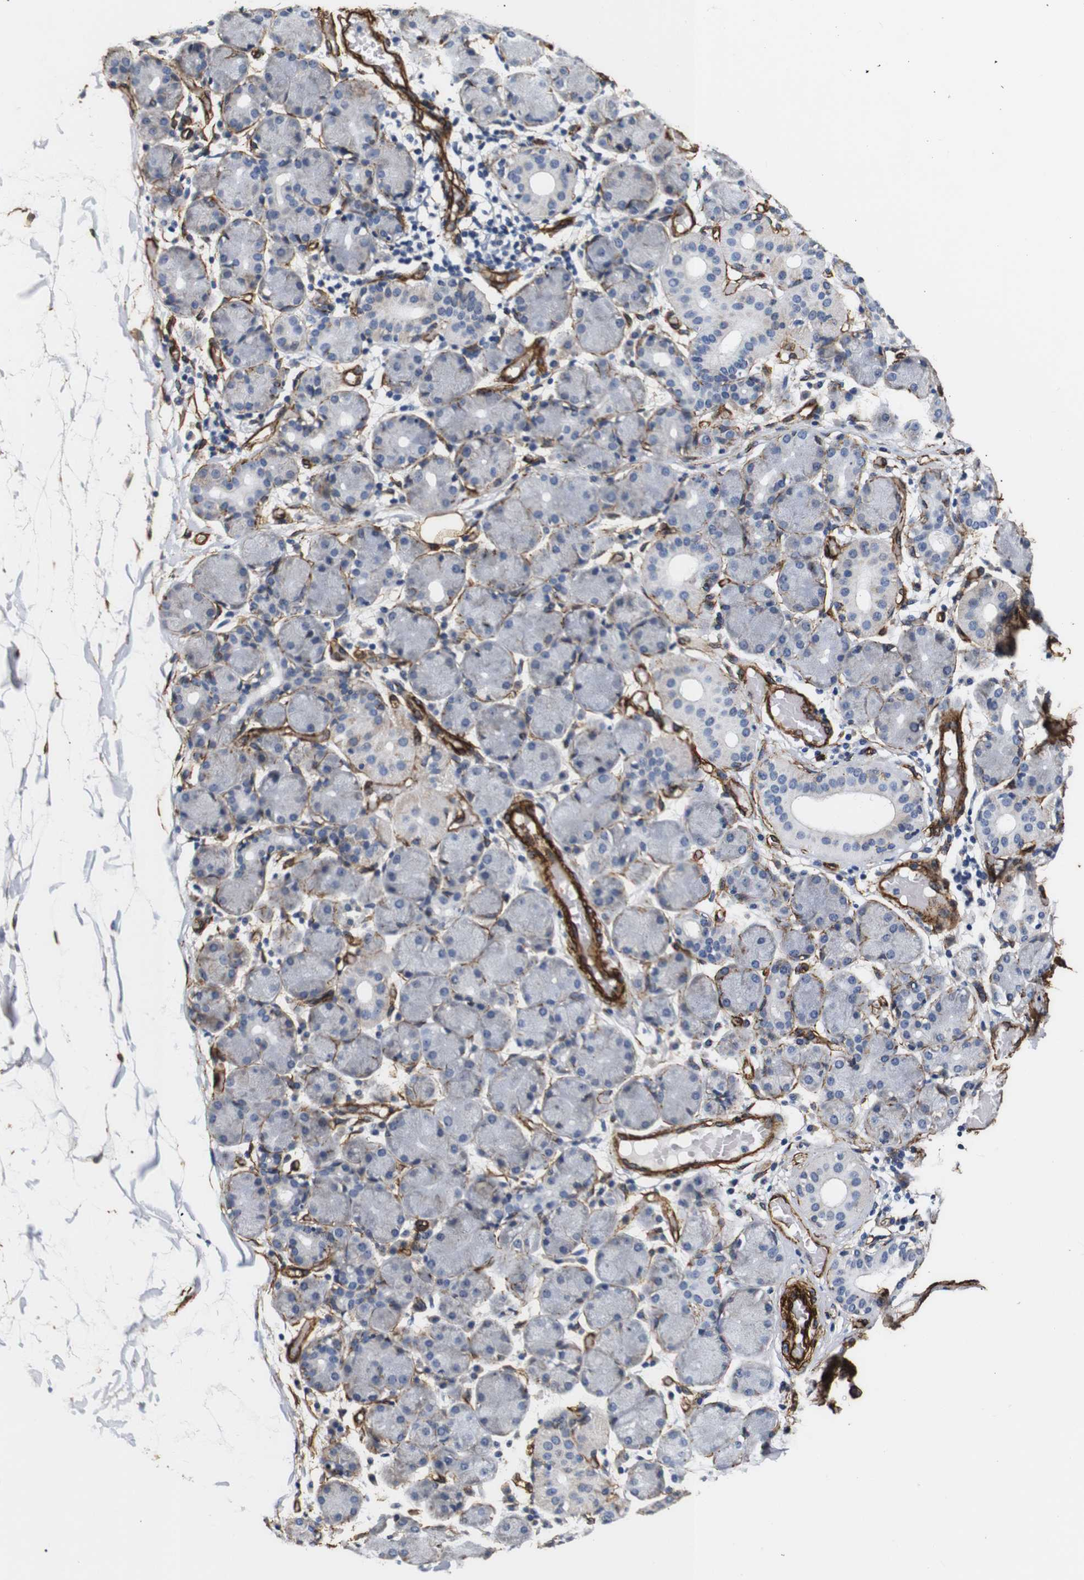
{"staining": {"intensity": "negative", "quantity": "none", "location": "none"}, "tissue": "salivary gland", "cell_type": "Glandular cells", "image_type": "normal", "snomed": [{"axis": "morphology", "description": "Normal tissue, NOS"}, {"axis": "topography", "description": "Salivary gland"}], "caption": "Immunohistochemical staining of normal salivary gland shows no significant positivity in glandular cells. Brightfield microscopy of IHC stained with DAB (3,3'-diaminobenzidine) (brown) and hematoxylin (blue), captured at high magnification.", "gene": "CAV2", "patient": {"sex": "female", "age": 24}}